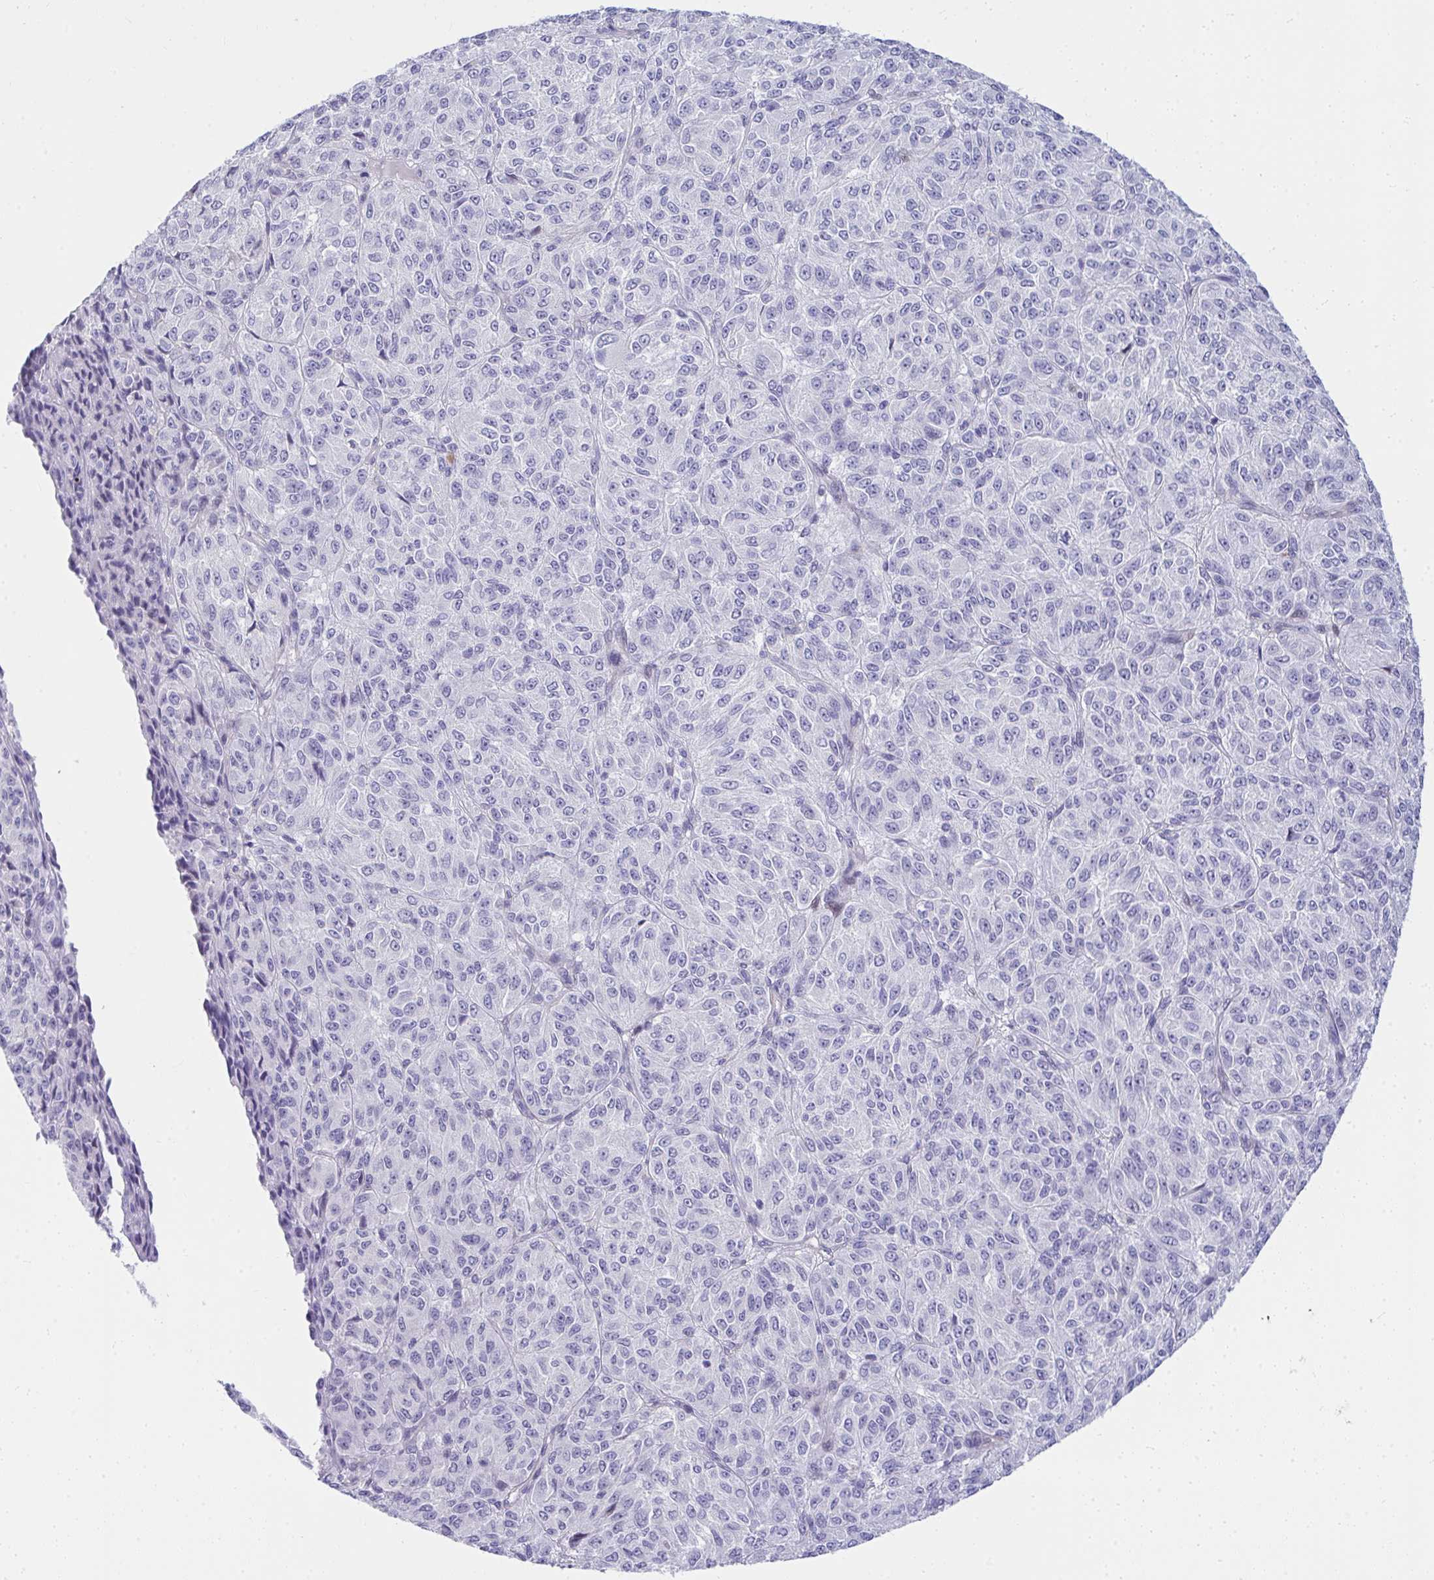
{"staining": {"intensity": "negative", "quantity": "none", "location": "none"}, "tissue": "melanoma", "cell_type": "Tumor cells", "image_type": "cancer", "snomed": [{"axis": "morphology", "description": "Malignant melanoma, Metastatic site"}, {"axis": "topography", "description": "Brain"}], "caption": "Tumor cells are negative for protein expression in human malignant melanoma (metastatic site).", "gene": "LRRC36", "patient": {"sex": "female", "age": 56}}